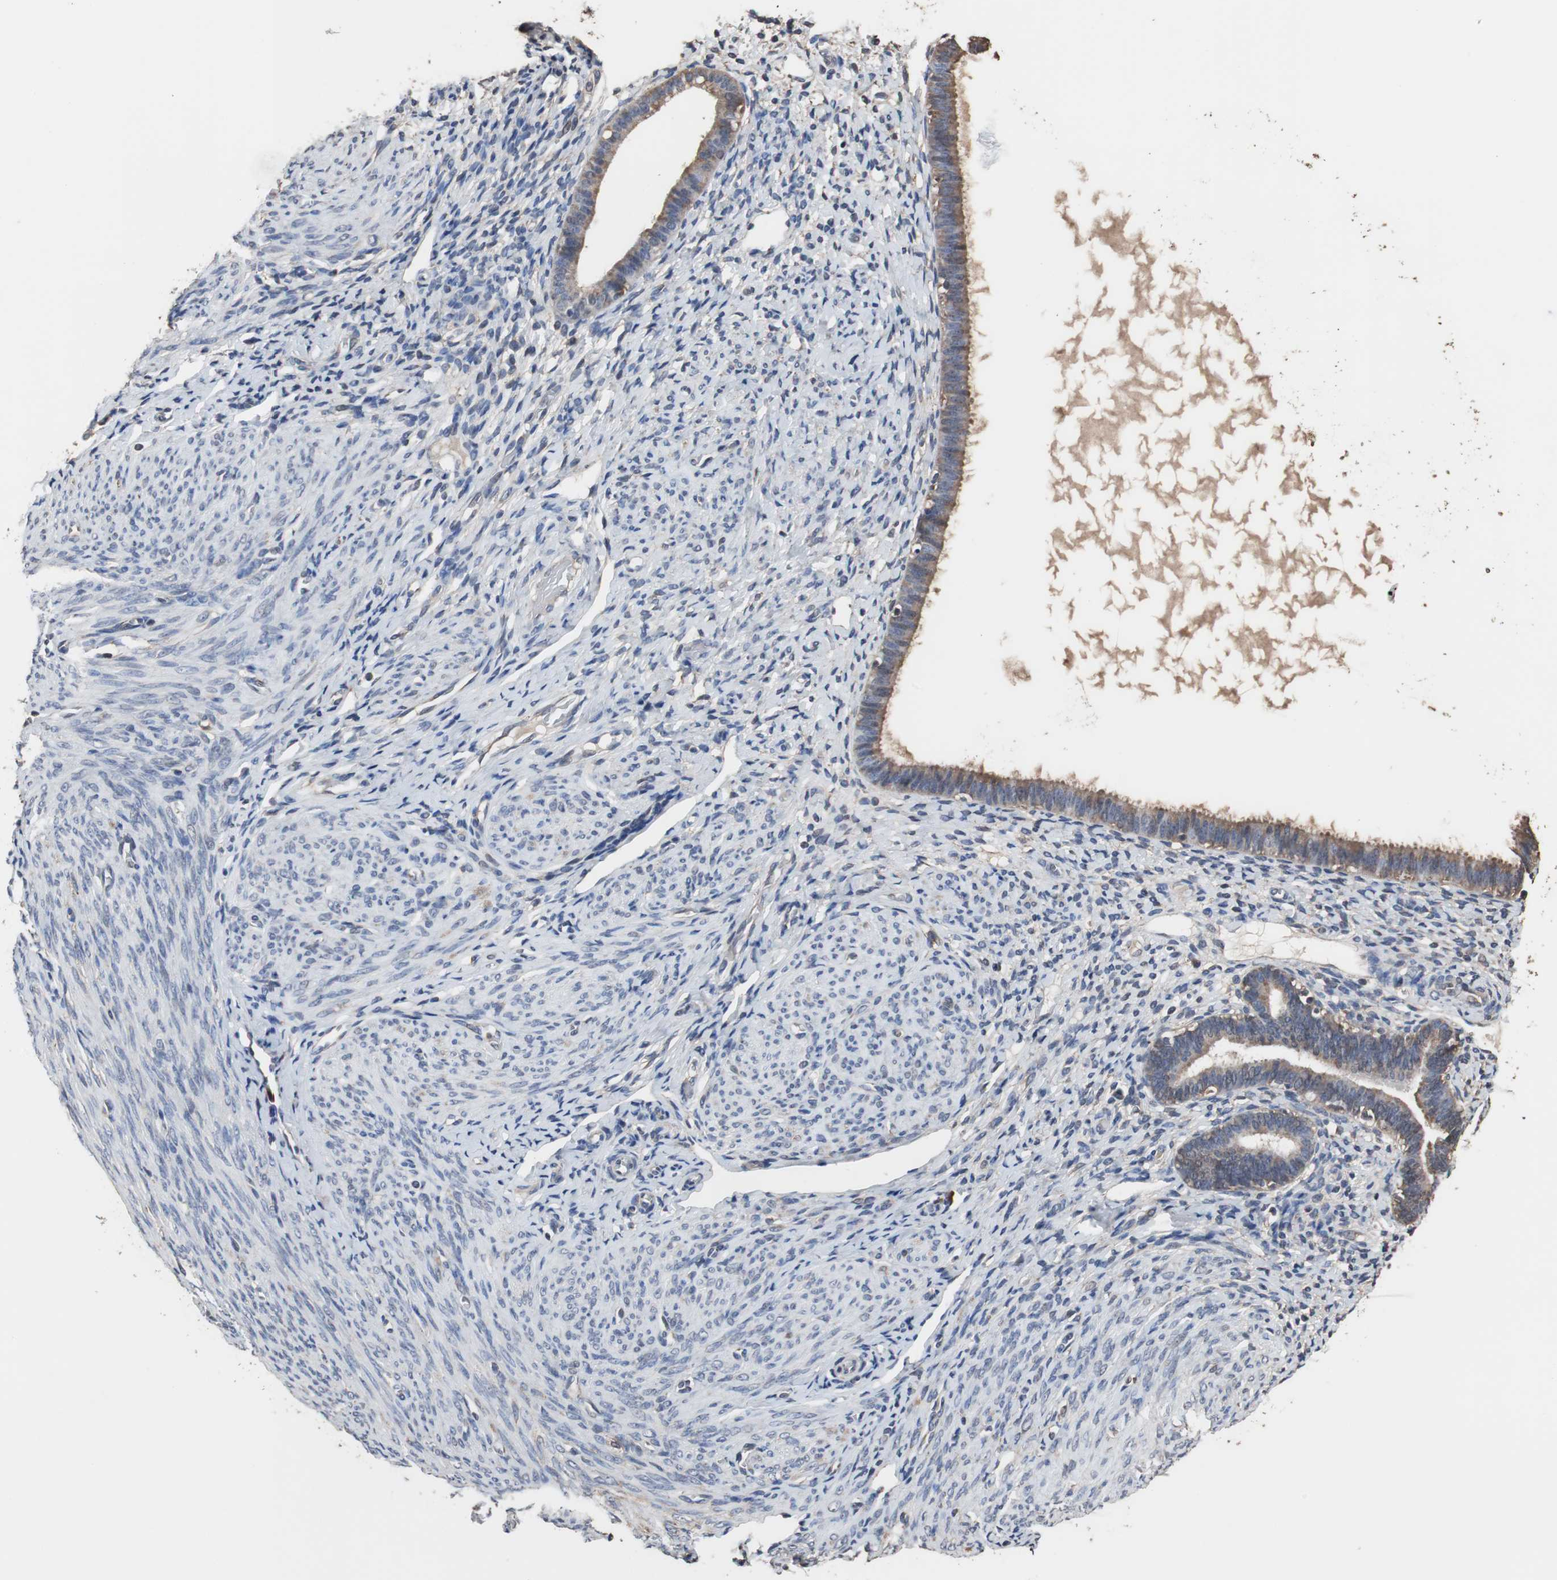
{"staining": {"intensity": "weak", "quantity": "<25%", "location": "cytoplasmic/membranous"}, "tissue": "endometrium", "cell_type": "Cells in endometrial stroma", "image_type": "normal", "snomed": [{"axis": "morphology", "description": "Normal tissue, NOS"}, {"axis": "topography", "description": "Endometrium"}], "caption": "Immunohistochemistry (IHC) photomicrograph of unremarkable endometrium stained for a protein (brown), which shows no expression in cells in endometrial stroma.", "gene": "SCIMP", "patient": {"sex": "female", "age": 61}}